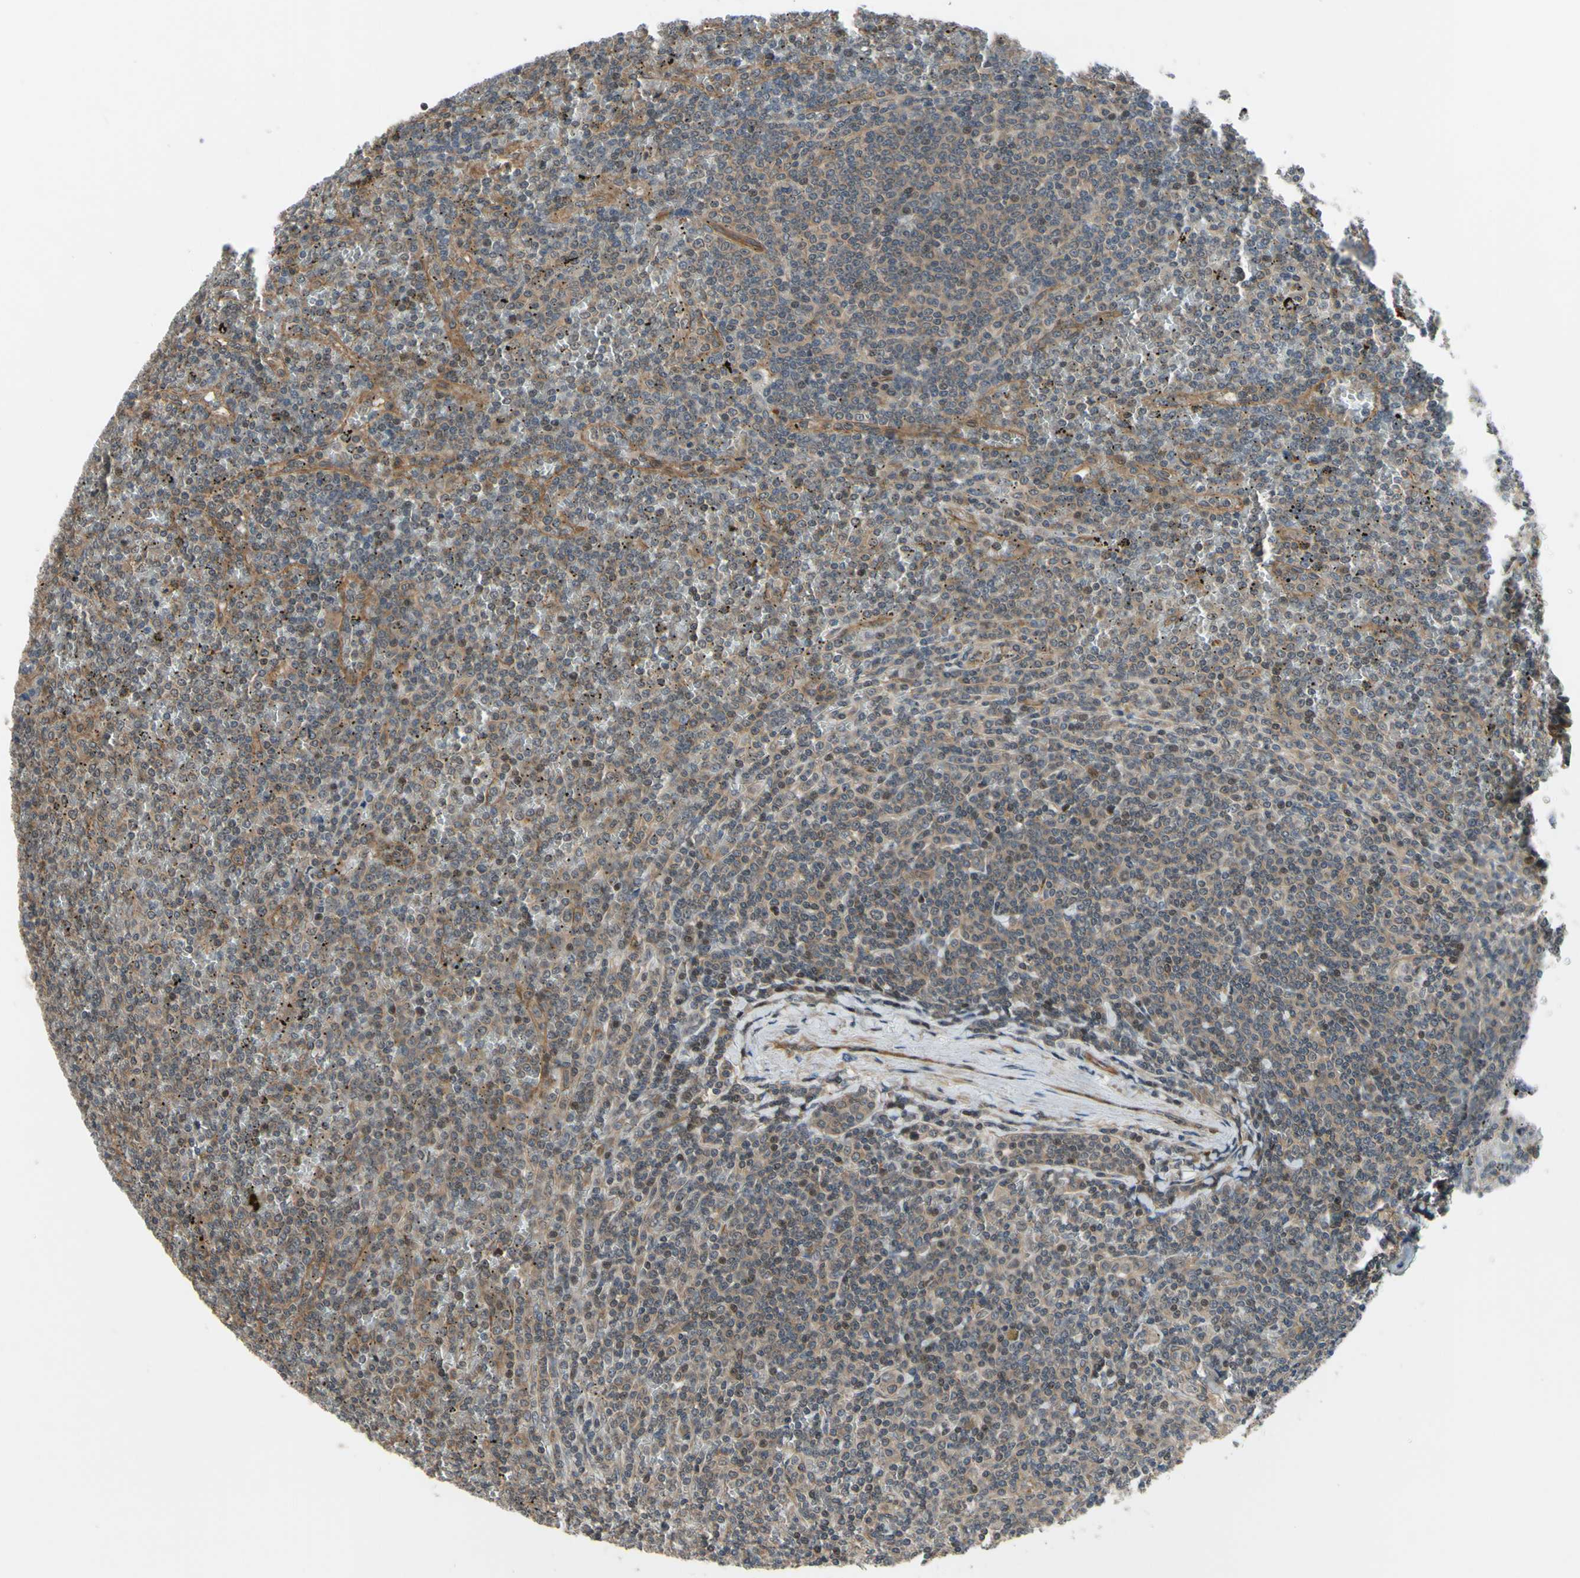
{"staining": {"intensity": "moderate", "quantity": "25%-75%", "location": "cytoplasmic/membranous,nuclear"}, "tissue": "lymphoma", "cell_type": "Tumor cells", "image_type": "cancer", "snomed": [{"axis": "morphology", "description": "Malignant lymphoma, non-Hodgkin's type, Low grade"}, {"axis": "topography", "description": "Spleen"}], "caption": "Lymphoma was stained to show a protein in brown. There is medium levels of moderate cytoplasmic/membranous and nuclear staining in approximately 25%-75% of tumor cells.", "gene": "COMMD9", "patient": {"sex": "female", "age": 19}}